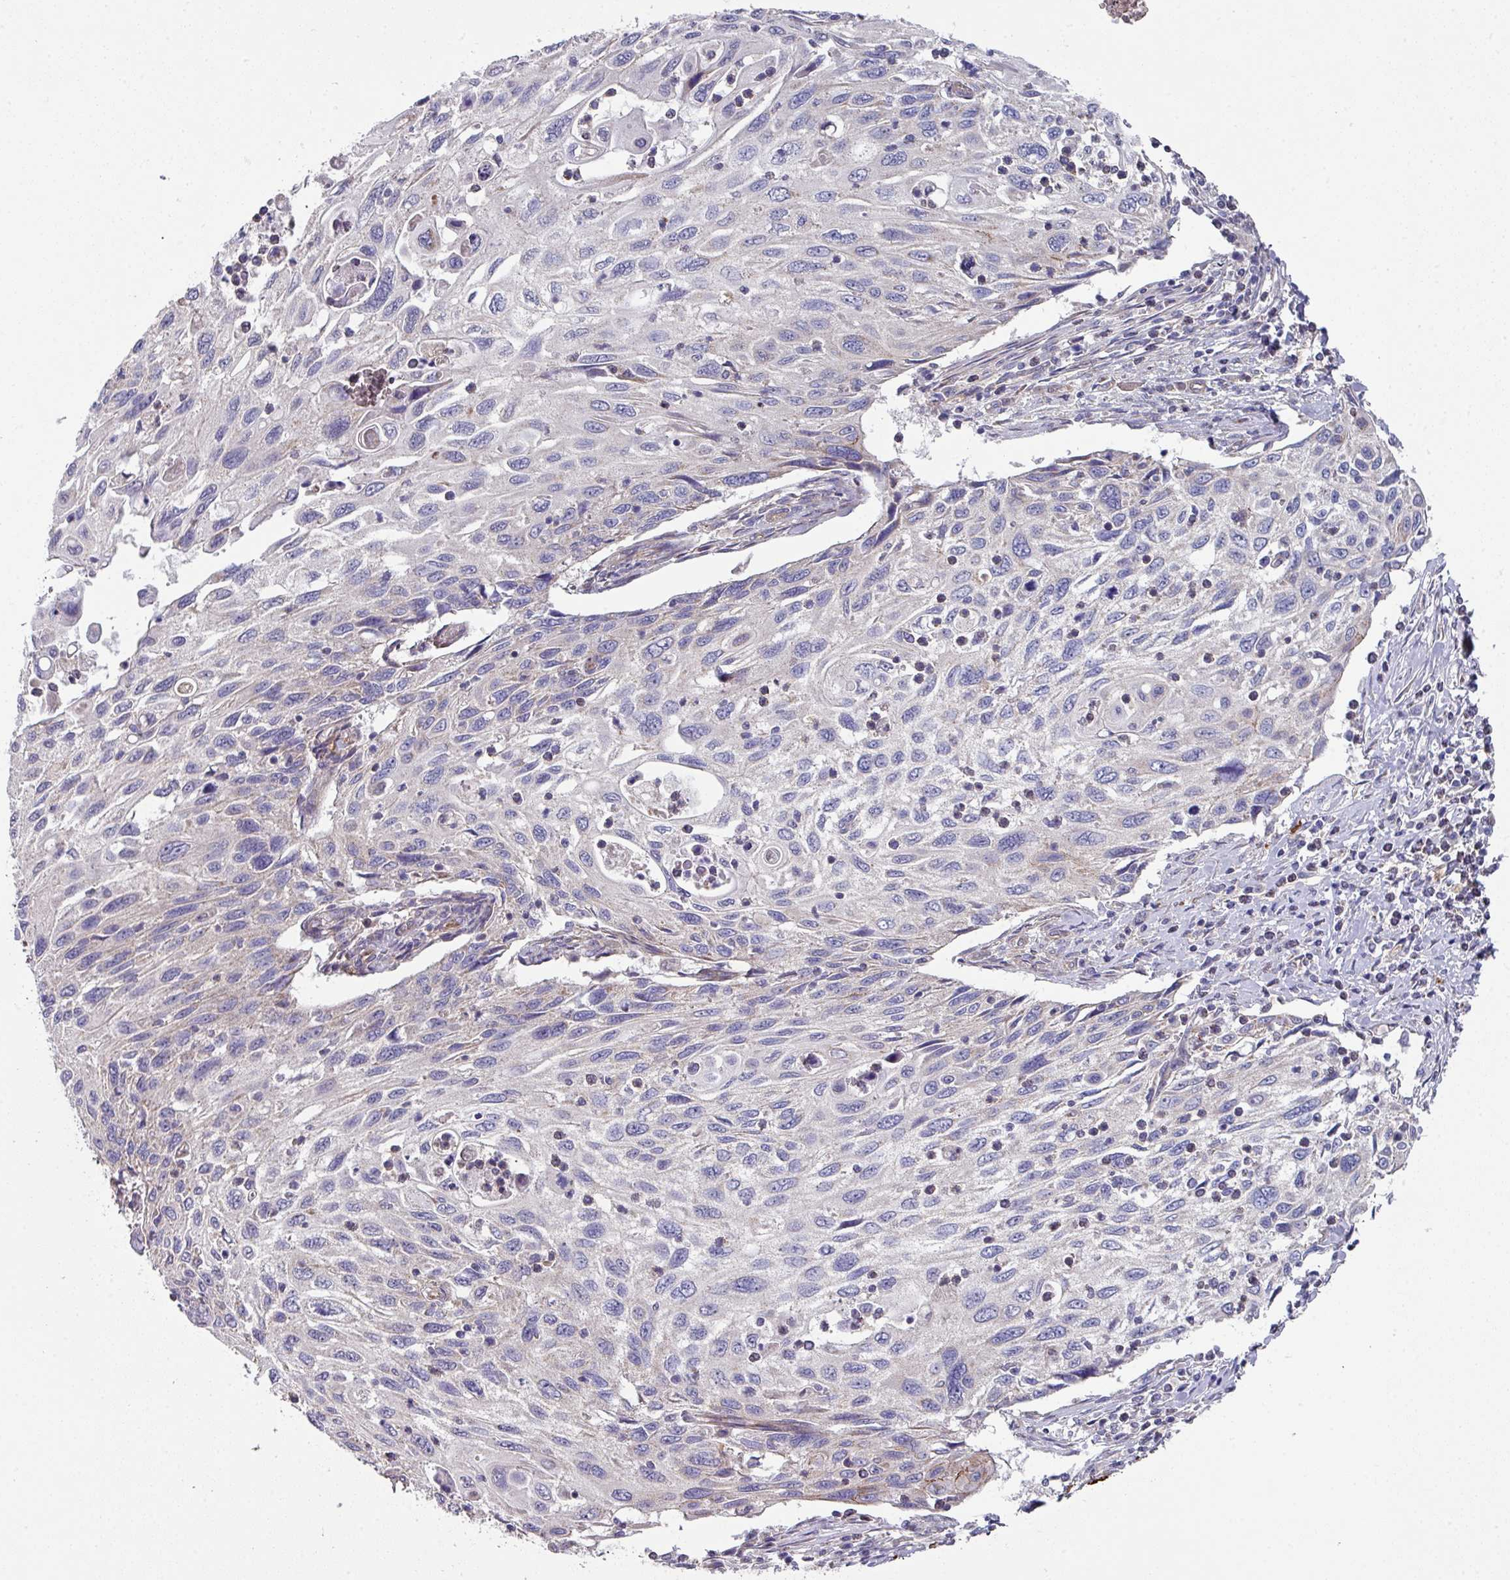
{"staining": {"intensity": "negative", "quantity": "none", "location": "none"}, "tissue": "cervical cancer", "cell_type": "Tumor cells", "image_type": "cancer", "snomed": [{"axis": "morphology", "description": "Squamous cell carcinoma, NOS"}, {"axis": "topography", "description": "Cervix"}], "caption": "A micrograph of human cervical cancer is negative for staining in tumor cells.", "gene": "DCAF12L2", "patient": {"sex": "female", "age": 70}}